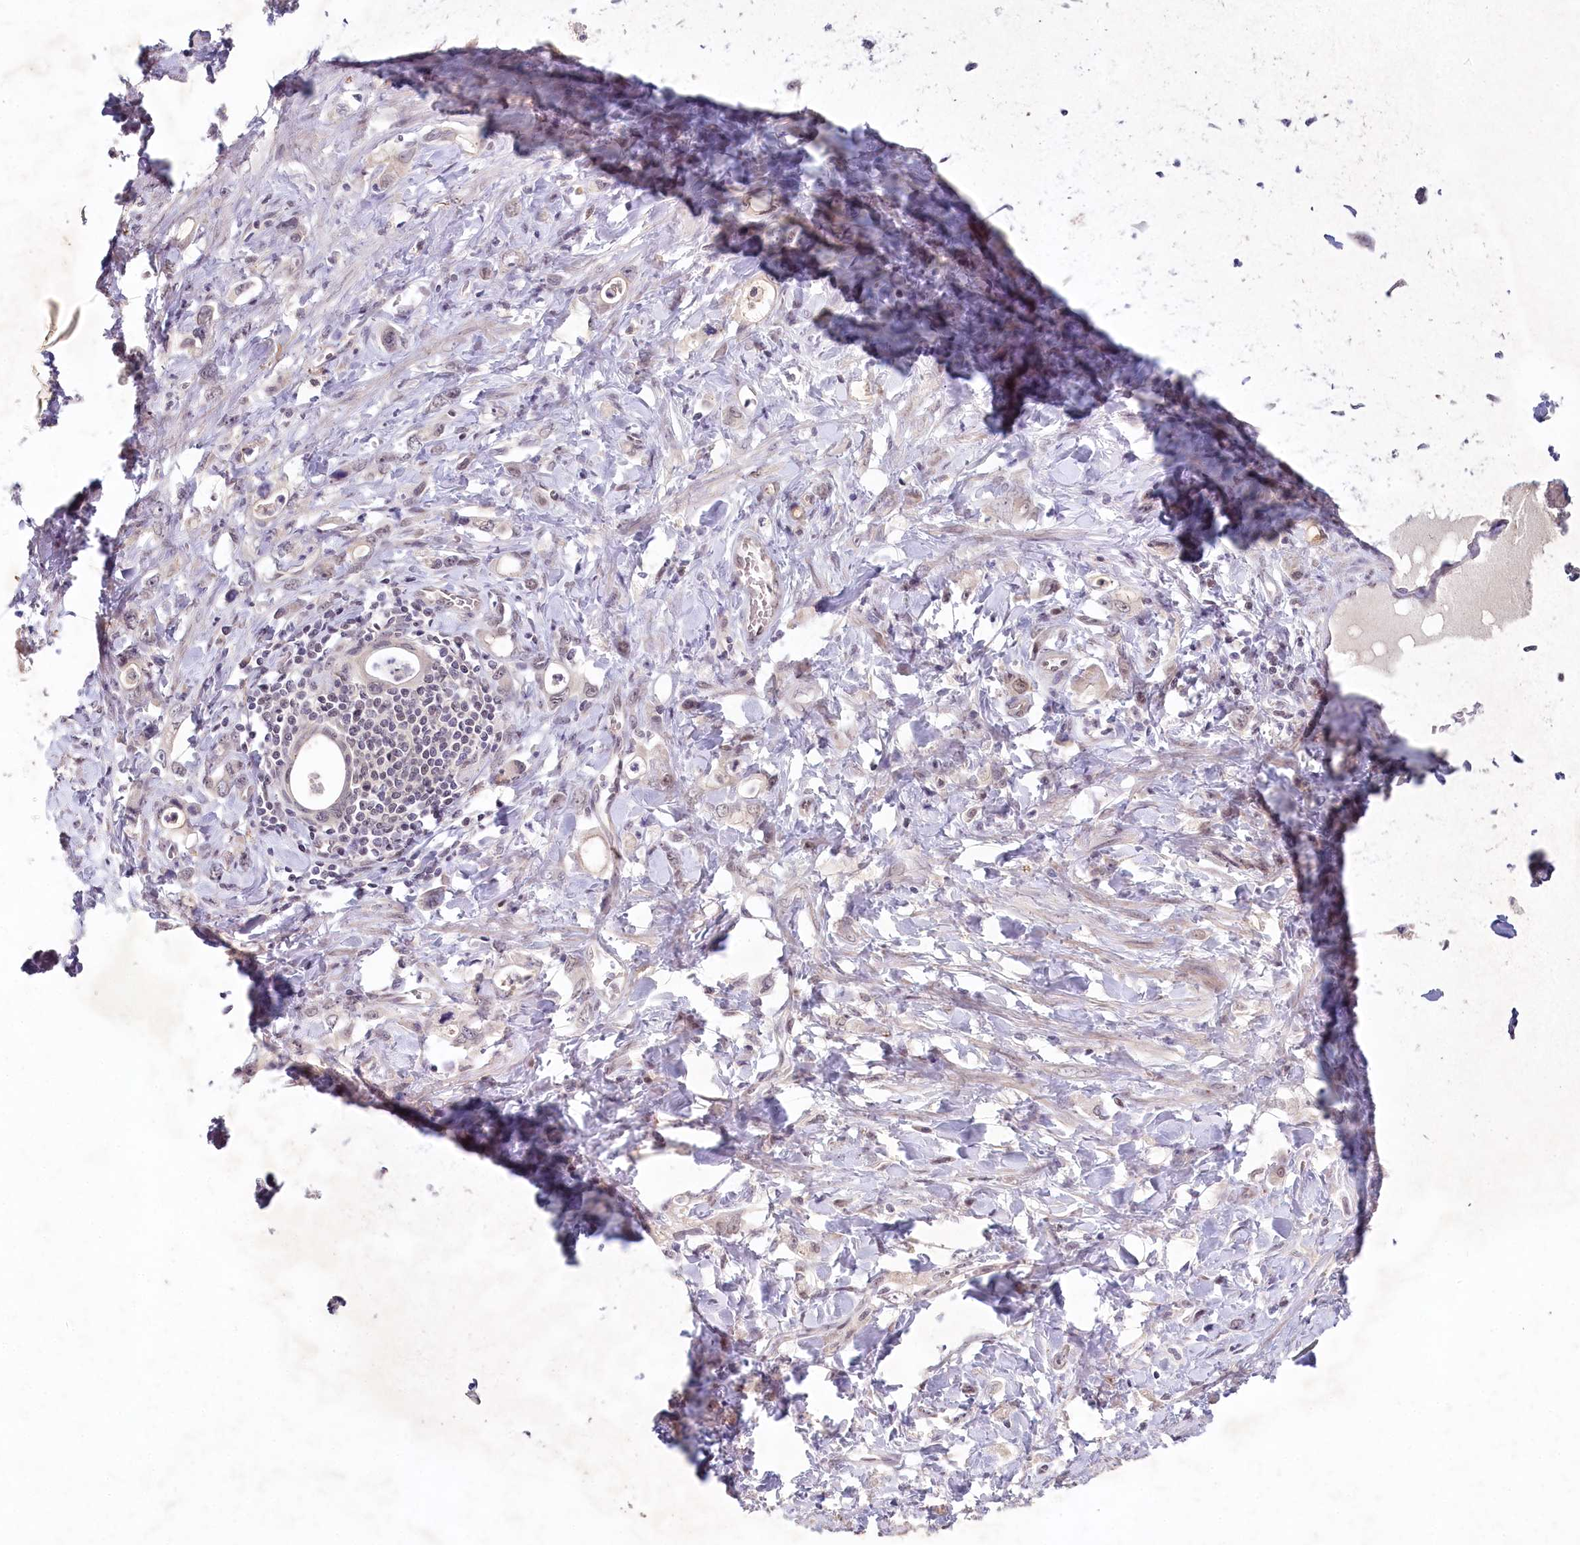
{"staining": {"intensity": "weak", "quantity": "<25%", "location": "nuclear"}, "tissue": "stomach cancer", "cell_type": "Tumor cells", "image_type": "cancer", "snomed": [{"axis": "morphology", "description": "Adenocarcinoma, NOS"}, {"axis": "topography", "description": "Stomach, lower"}], "caption": "This is a photomicrograph of IHC staining of stomach cancer, which shows no positivity in tumor cells. (DAB immunohistochemistry (IHC), high magnification).", "gene": "AMTN", "patient": {"sex": "female", "age": 43}}